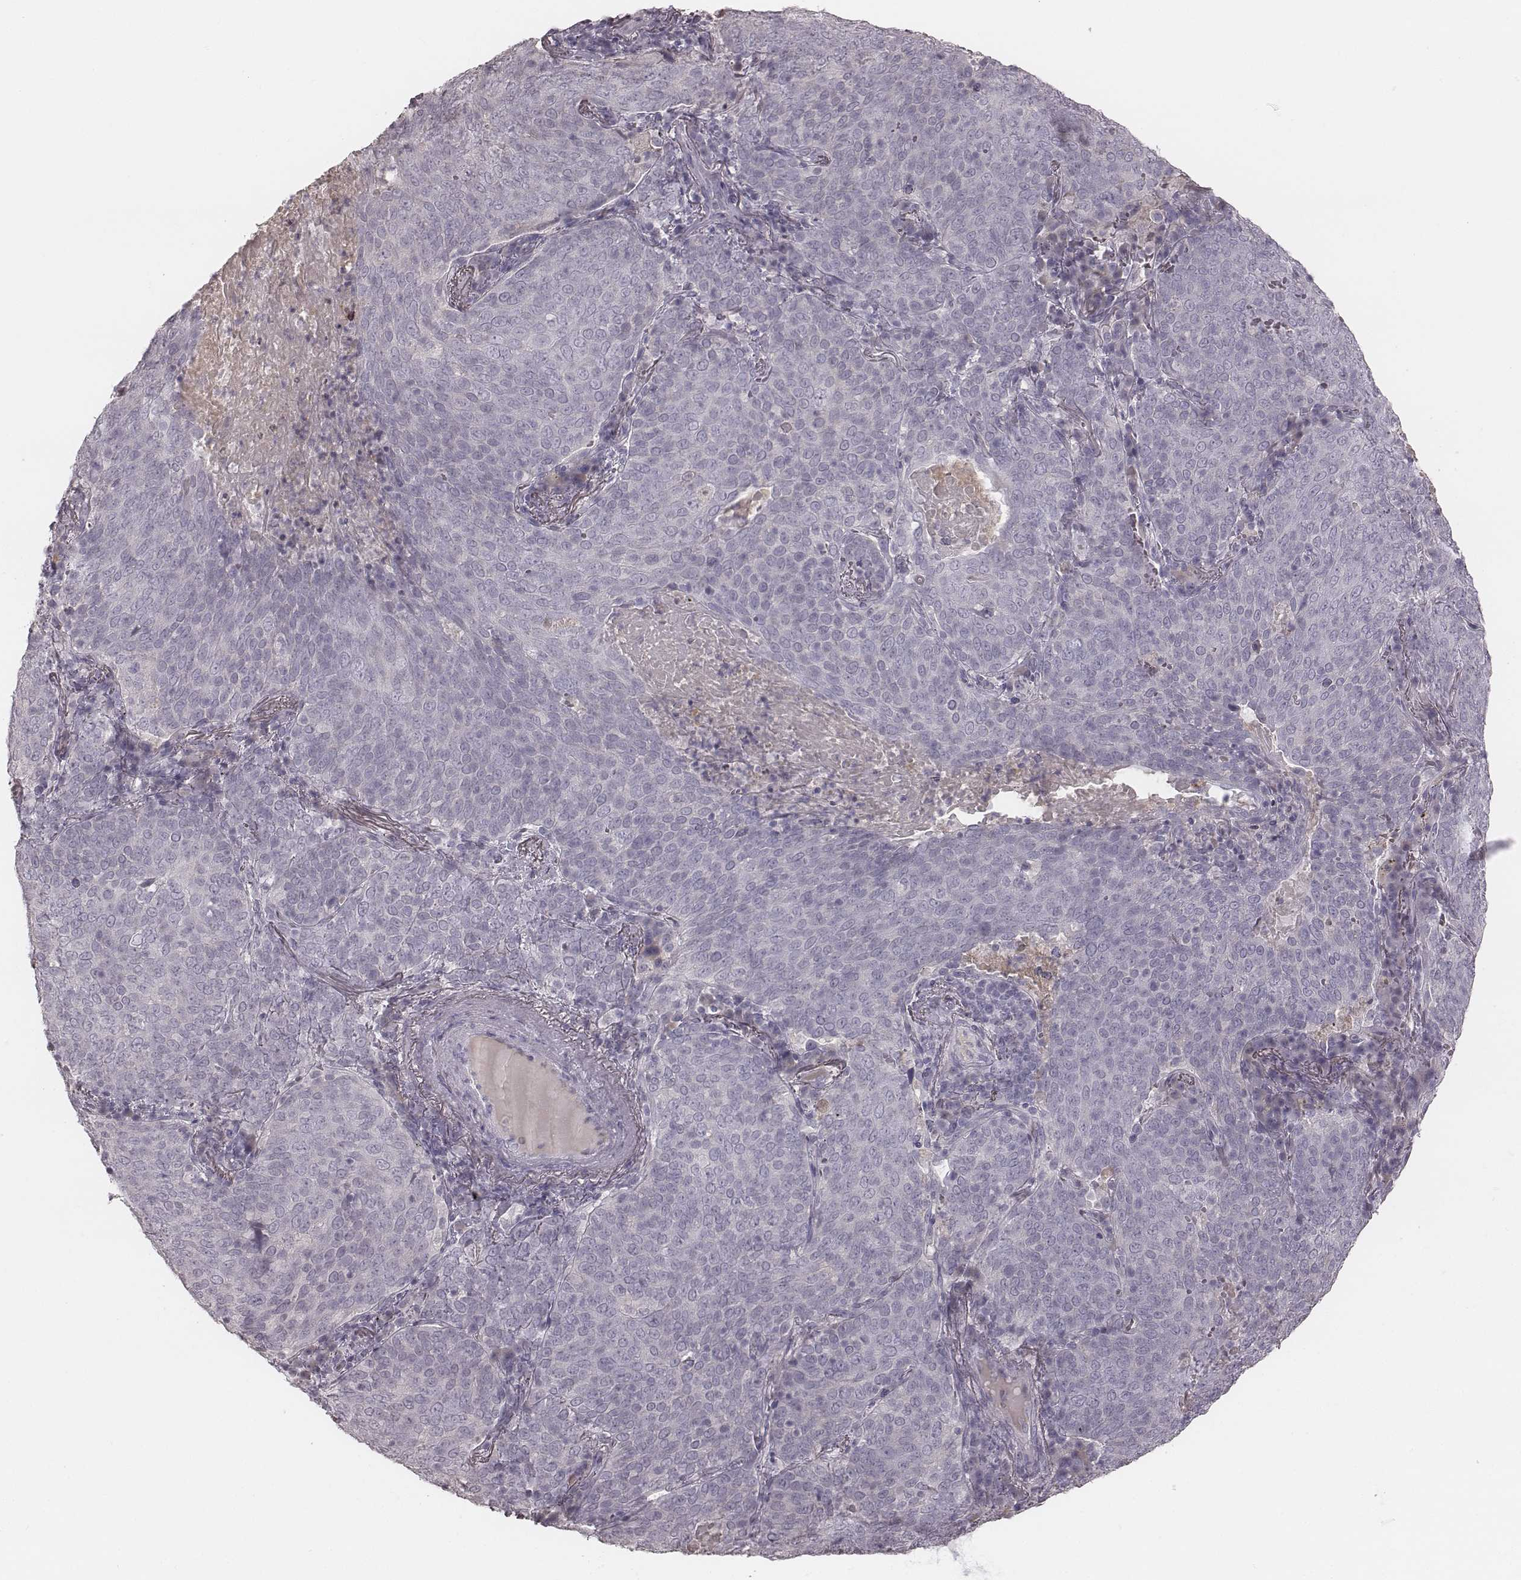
{"staining": {"intensity": "negative", "quantity": "none", "location": "none"}, "tissue": "lung cancer", "cell_type": "Tumor cells", "image_type": "cancer", "snomed": [{"axis": "morphology", "description": "Squamous cell carcinoma, NOS"}, {"axis": "topography", "description": "Lung"}], "caption": "Tumor cells show no significant staining in squamous cell carcinoma (lung). (DAB IHC, high magnification).", "gene": "SMIM24", "patient": {"sex": "male", "age": 82}}